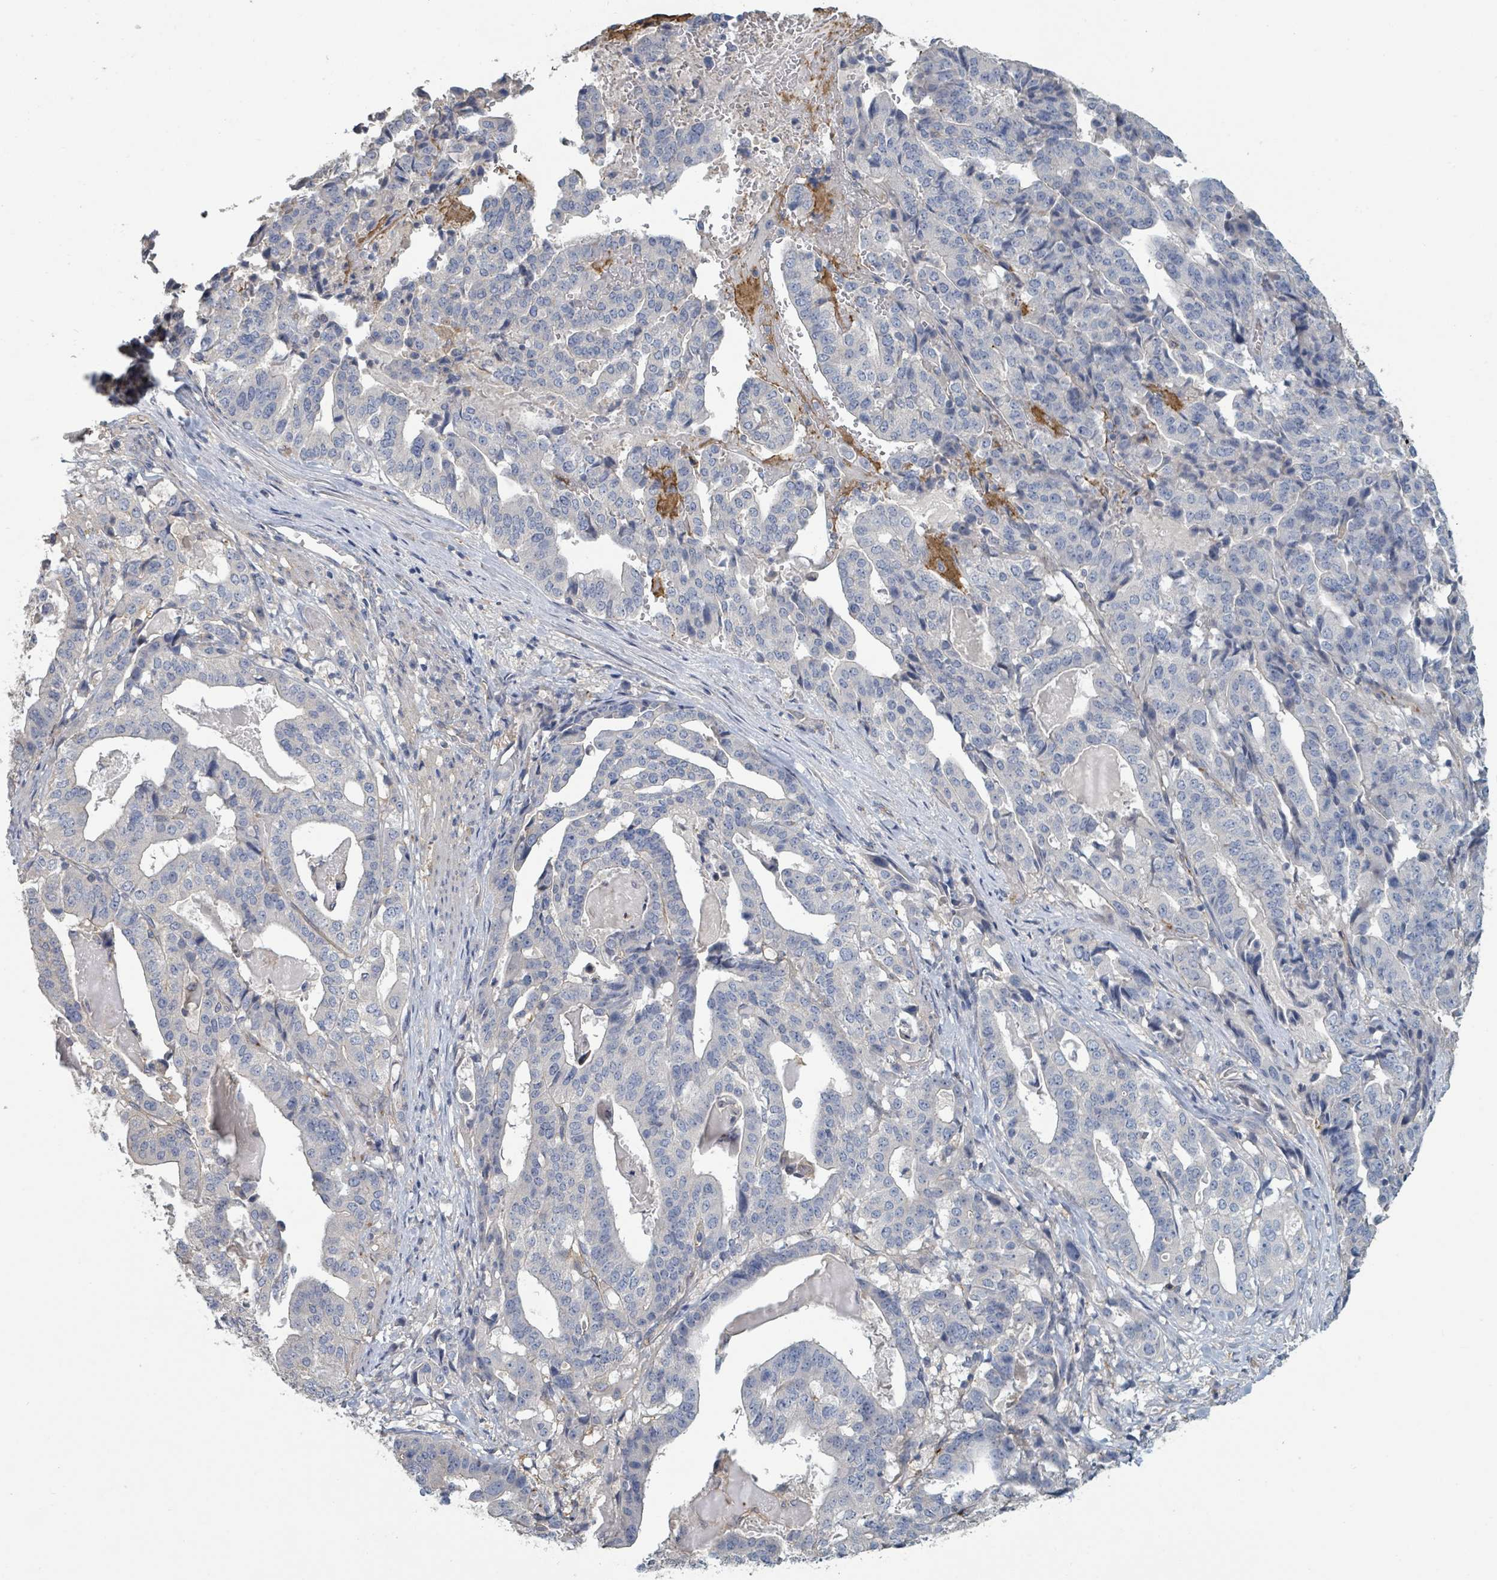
{"staining": {"intensity": "negative", "quantity": "none", "location": "none"}, "tissue": "stomach cancer", "cell_type": "Tumor cells", "image_type": "cancer", "snomed": [{"axis": "morphology", "description": "Adenocarcinoma, NOS"}, {"axis": "topography", "description": "Stomach"}], "caption": "An image of human stomach cancer (adenocarcinoma) is negative for staining in tumor cells. (DAB IHC visualized using brightfield microscopy, high magnification).", "gene": "PLAUR", "patient": {"sex": "male", "age": 48}}